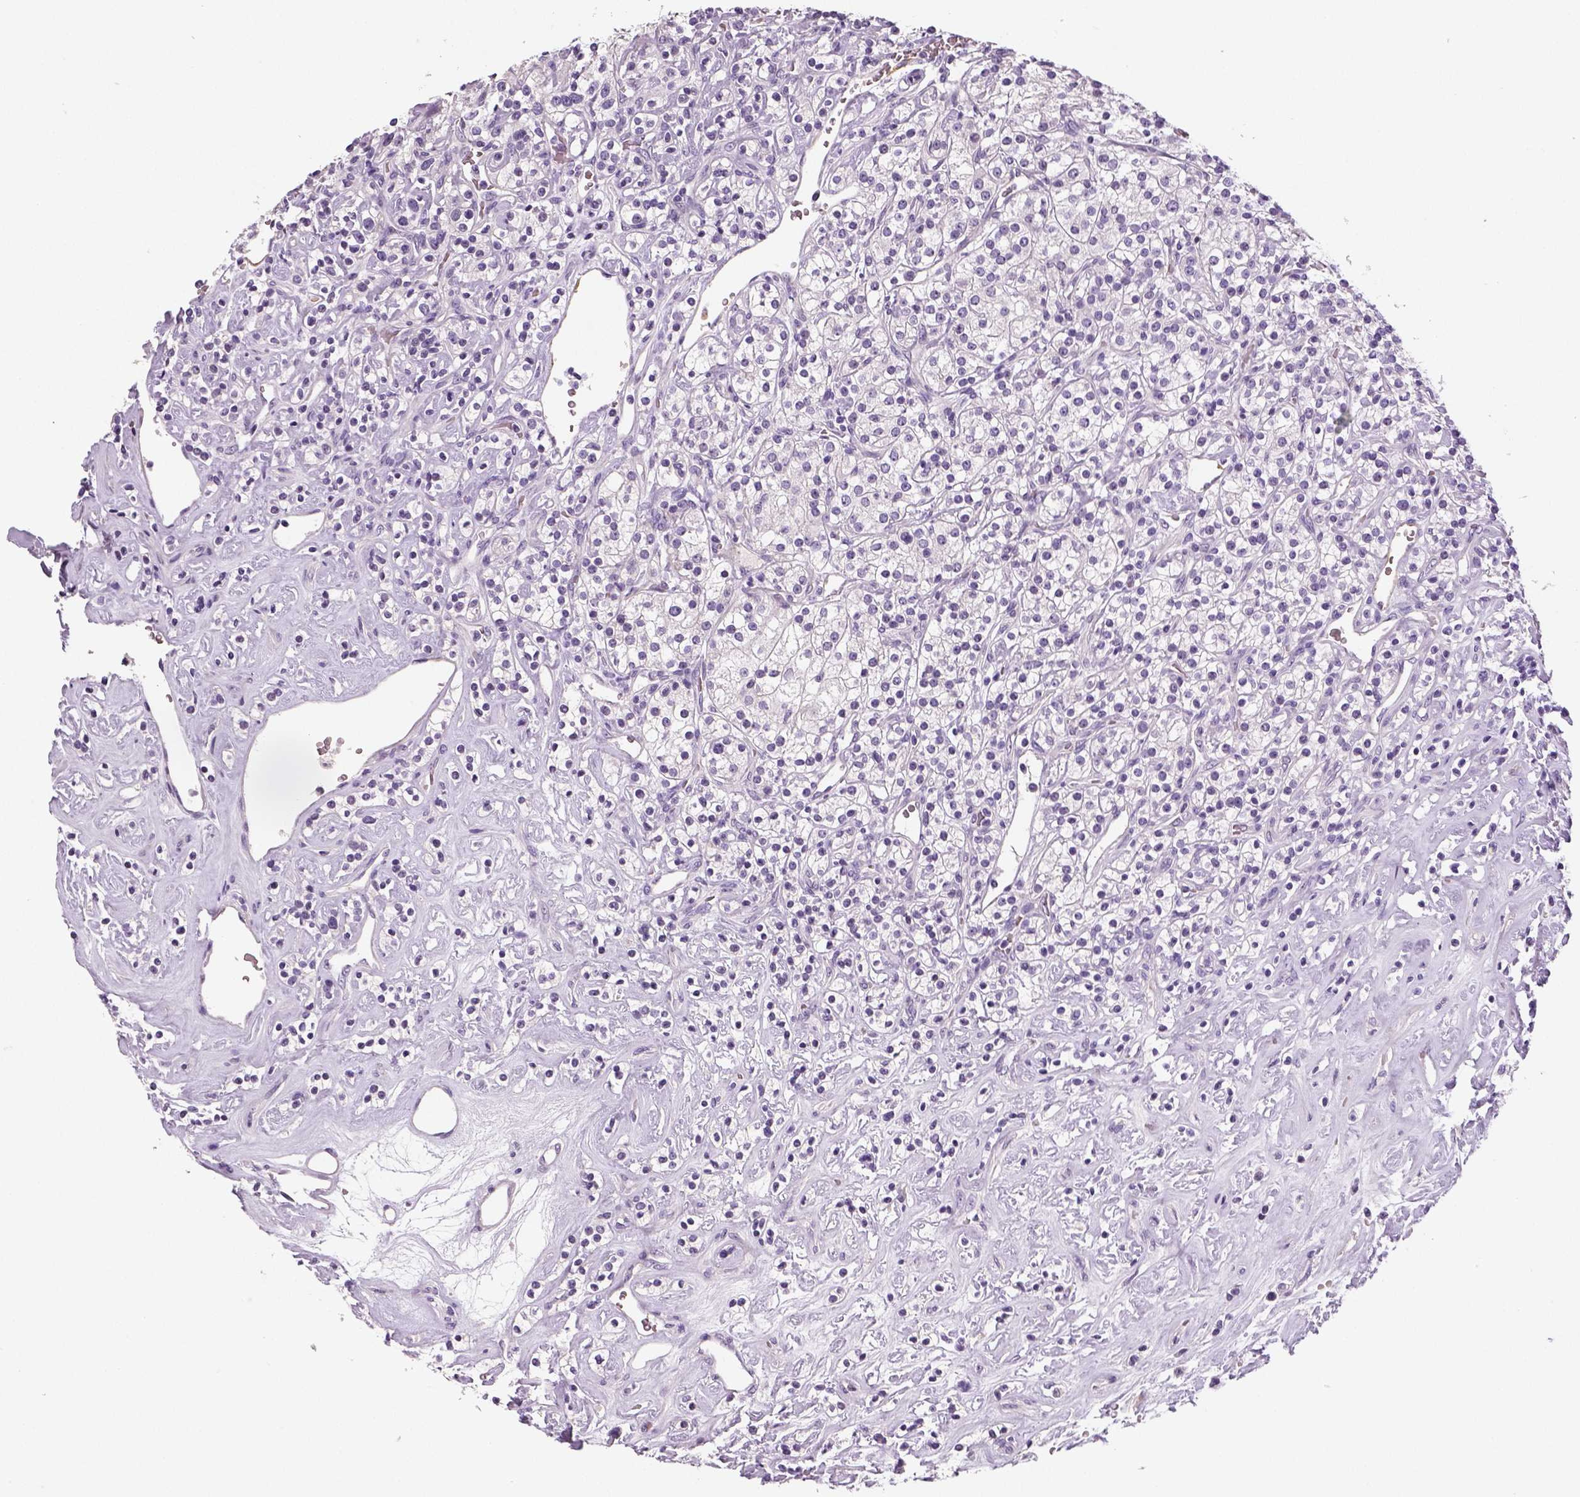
{"staining": {"intensity": "negative", "quantity": "none", "location": "none"}, "tissue": "renal cancer", "cell_type": "Tumor cells", "image_type": "cancer", "snomed": [{"axis": "morphology", "description": "Adenocarcinoma, NOS"}, {"axis": "topography", "description": "Kidney"}], "caption": "Human renal adenocarcinoma stained for a protein using immunohistochemistry demonstrates no positivity in tumor cells.", "gene": "TSPAN7", "patient": {"sex": "male", "age": 77}}